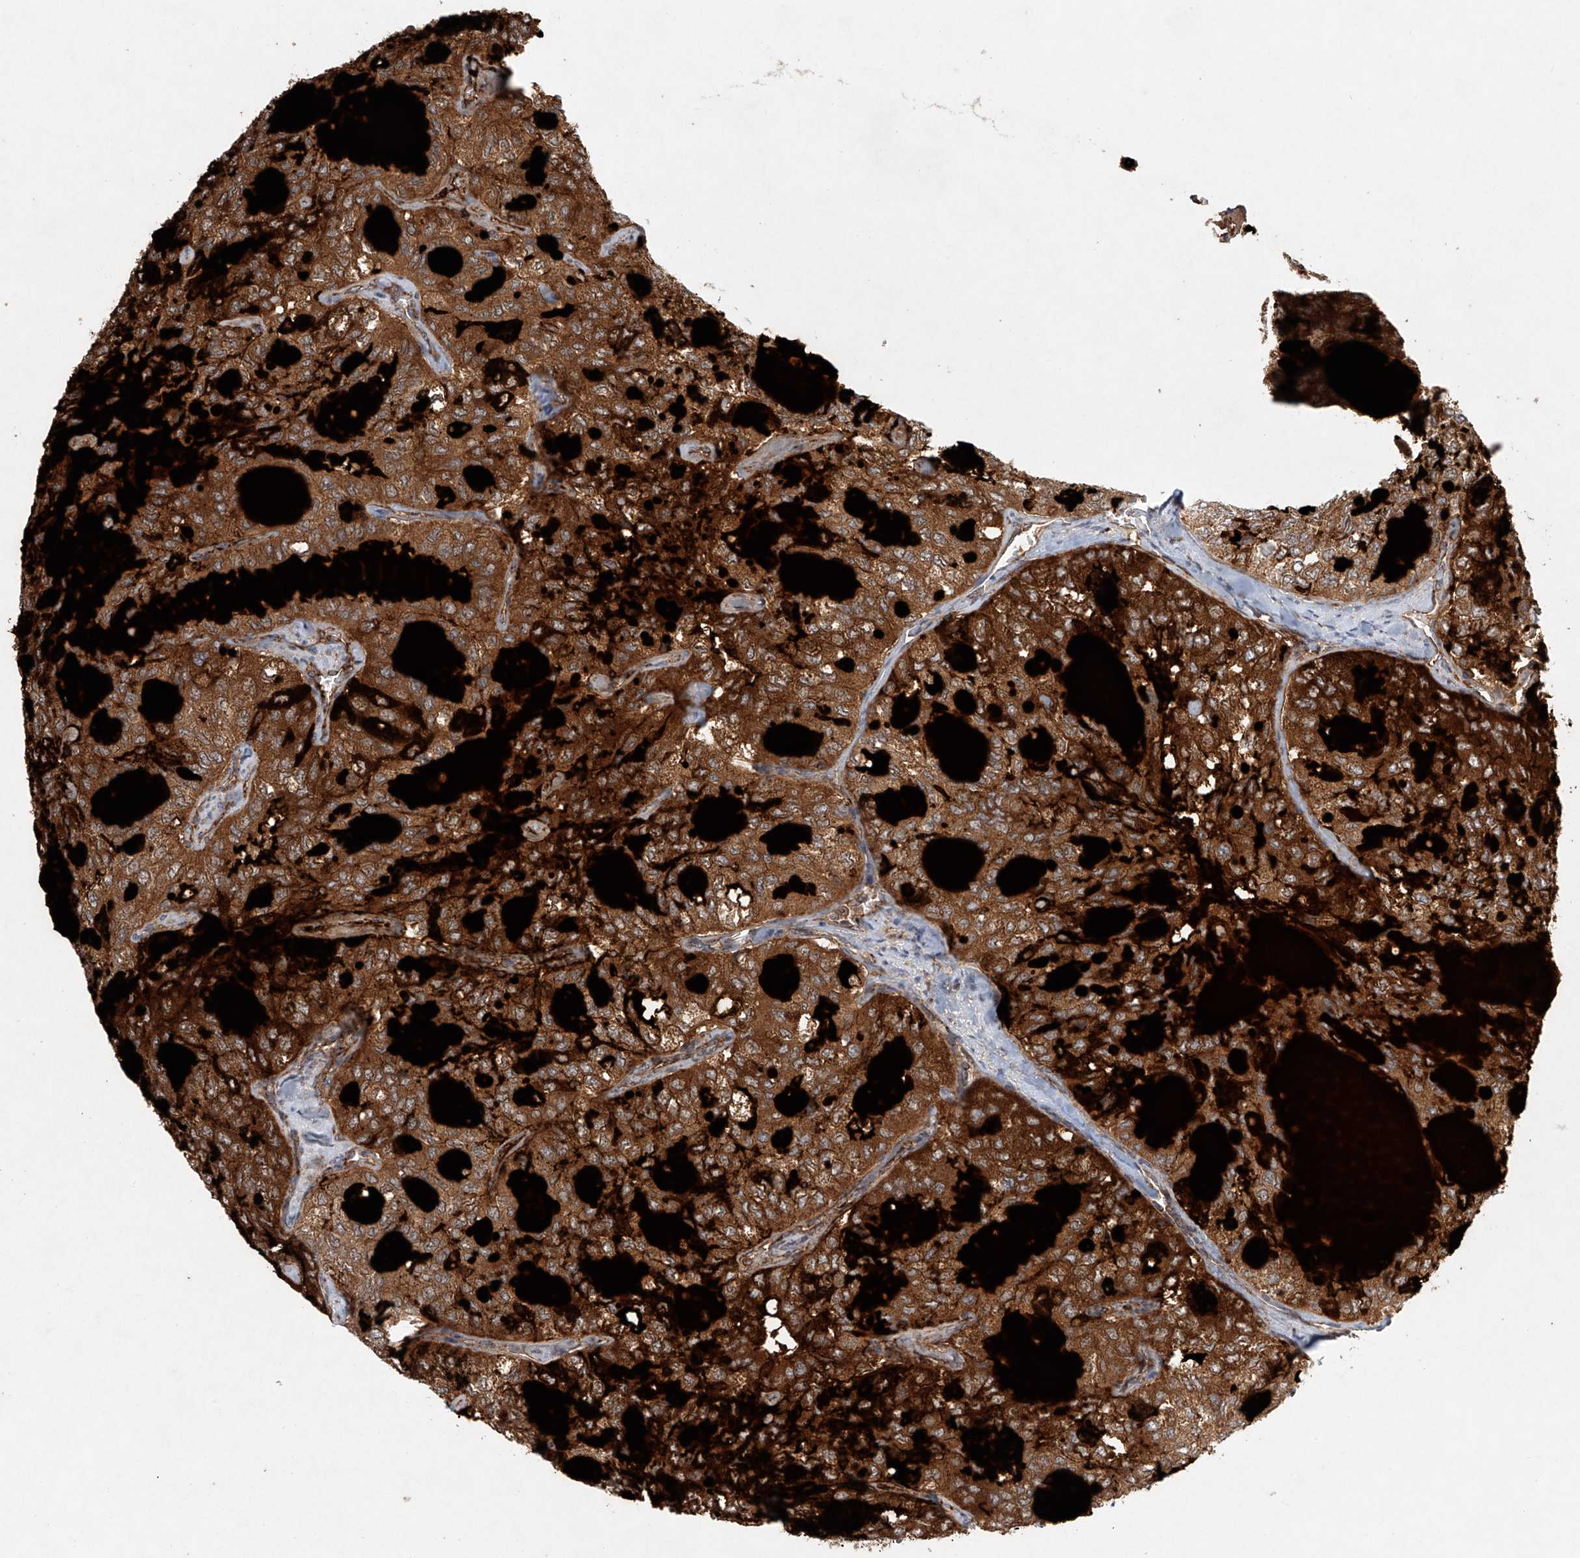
{"staining": {"intensity": "moderate", "quantity": ">75%", "location": "cytoplasmic/membranous"}, "tissue": "thyroid cancer", "cell_type": "Tumor cells", "image_type": "cancer", "snomed": [{"axis": "morphology", "description": "Follicular adenoma carcinoma, NOS"}, {"axis": "topography", "description": "Thyroid gland"}], "caption": "Immunohistochemical staining of thyroid cancer (follicular adenoma carcinoma) reveals medium levels of moderate cytoplasmic/membranous positivity in approximately >75% of tumor cells. (DAB (3,3'-diaminobenzidine) = brown stain, brightfield microscopy at high magnification).", "gene": "DCAF11", "patient": {"sex": "male", "age": 75}}